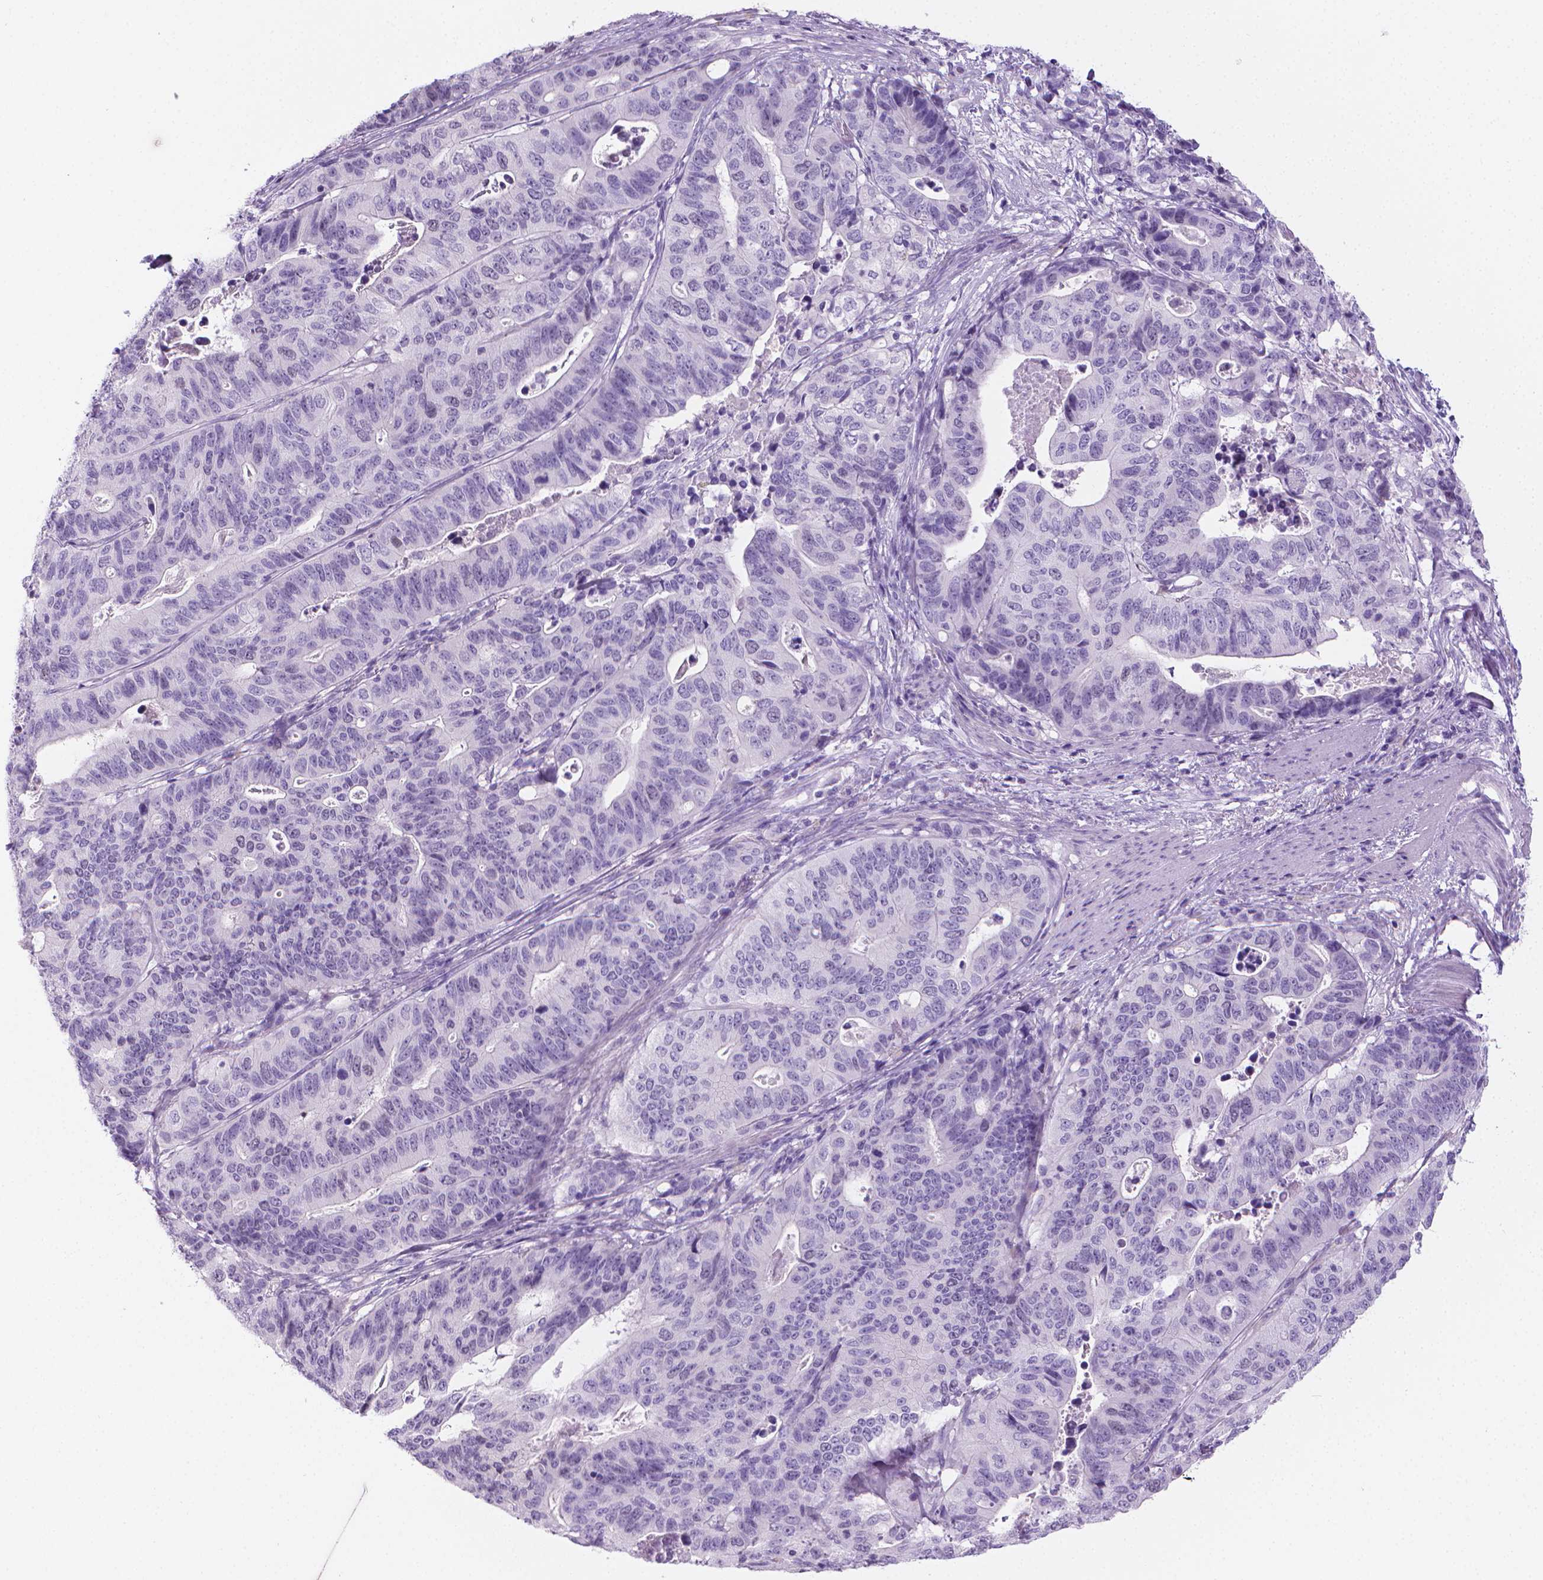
{"staining": {"intensity": "negative", "quantity": "none", "location": "none"}, "tissue": "stomach cancer", "cell_type": "Tumor cells", "image_type": "cancer", "snomed": [{"axis": "morphology", "description": "Adenocarcinoma, NOS"}, {"axis": "topography", "description": "Stomach, upper"}], "caption": "Human stomach cancer stained for a protein using immunohistochemistry exhibits no positivity in tumor cells.", "gene": "SPAG6", "patient": {"sex": "female", "age": 67}}